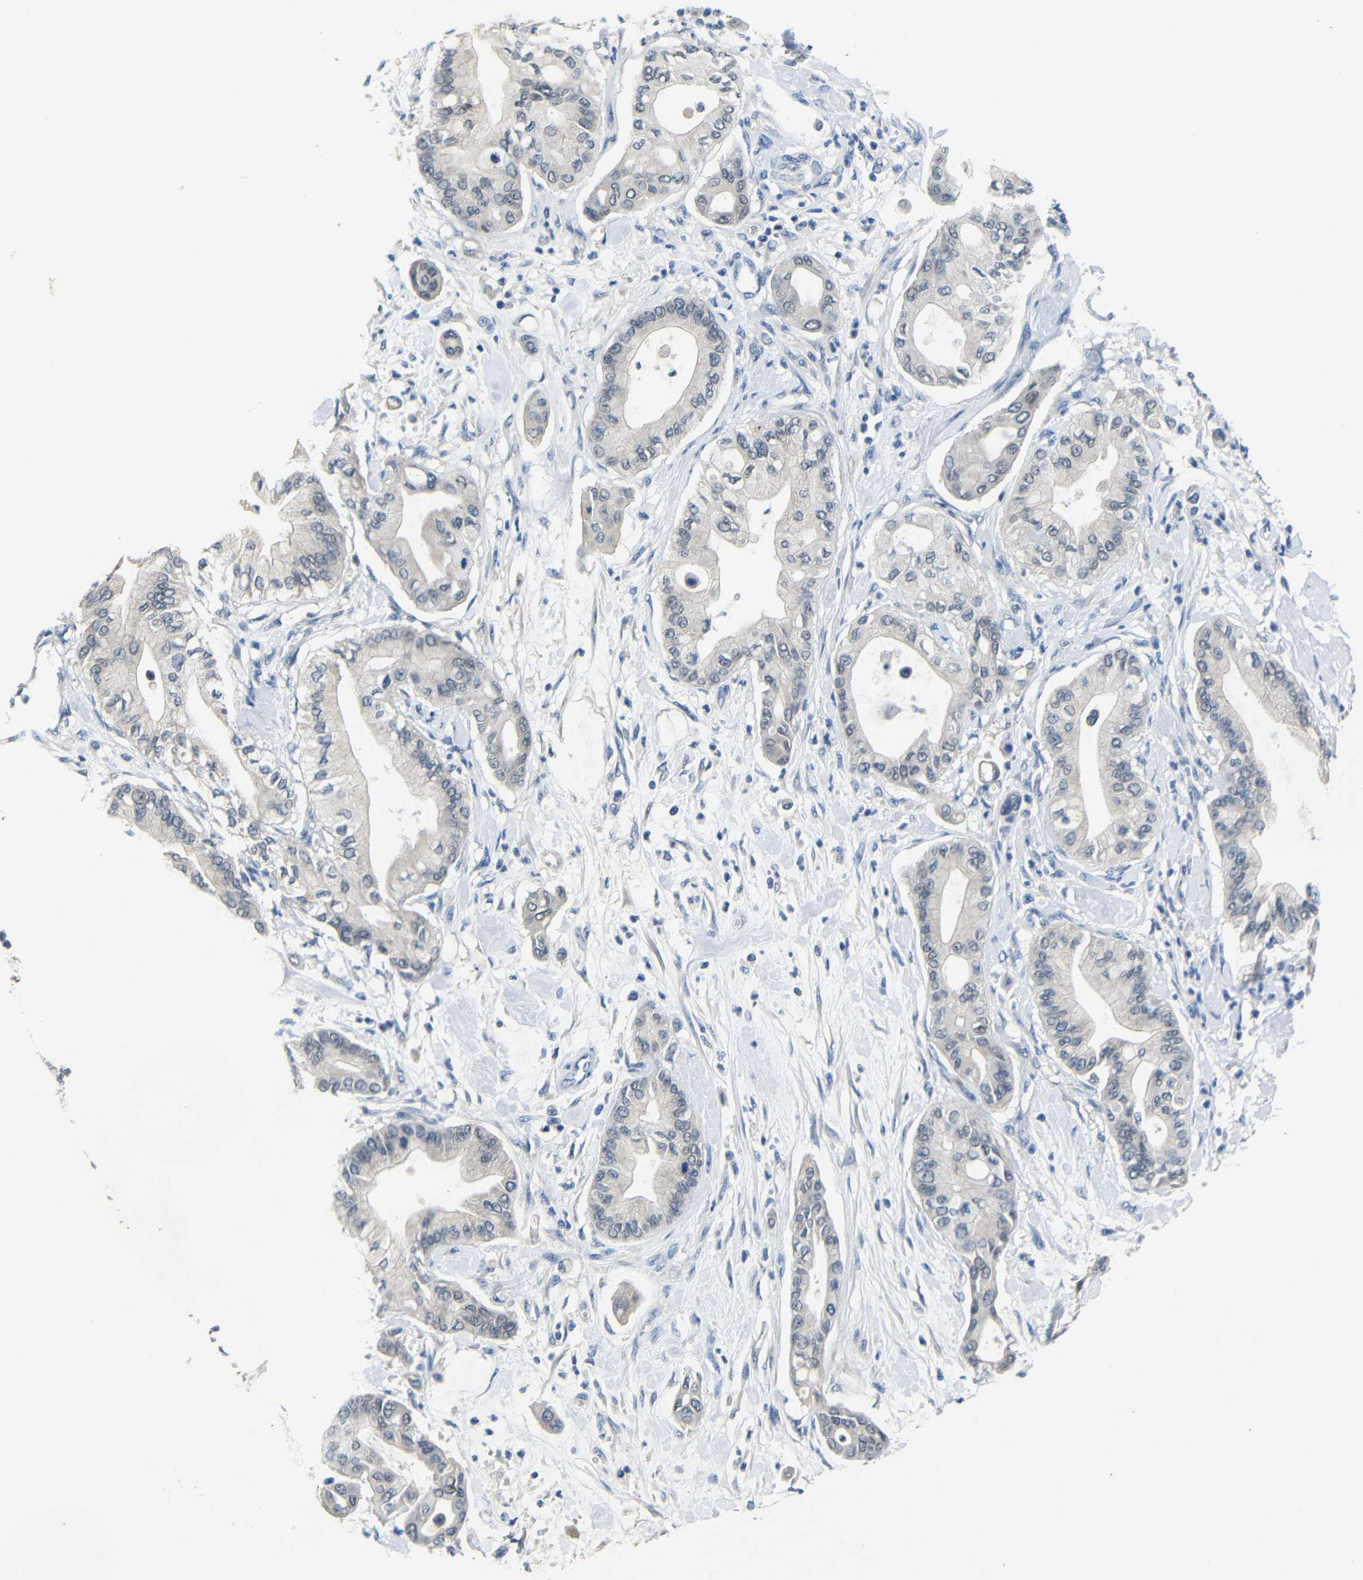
{"staining": {"intensity": "negative", "quantity": "none", "location": "none"}, "tissue": "pancreatic cancer", "cell_type": "Tumor cells", "image_type": "cancer", "snomed": [{"axis": "morphology", "description": "Adenocarcinoma, NOS"}, {"axis": "morphology", "description": "Adenocarcinoma, metastatic, NOS"}, {"axis": "topography", "description": "Lymph node"}, {"axis": "topography", "description": "Pancreas"}, {"axis": "topography", "description": "Duodenum"}], "caption": "The histopathology image demonstrates no significant positivity in tumor cells of metastatic adenocarcinoma (pancreatic).", "gene": "HNF1A", "patient": {"sex": "female", "age": 64}}